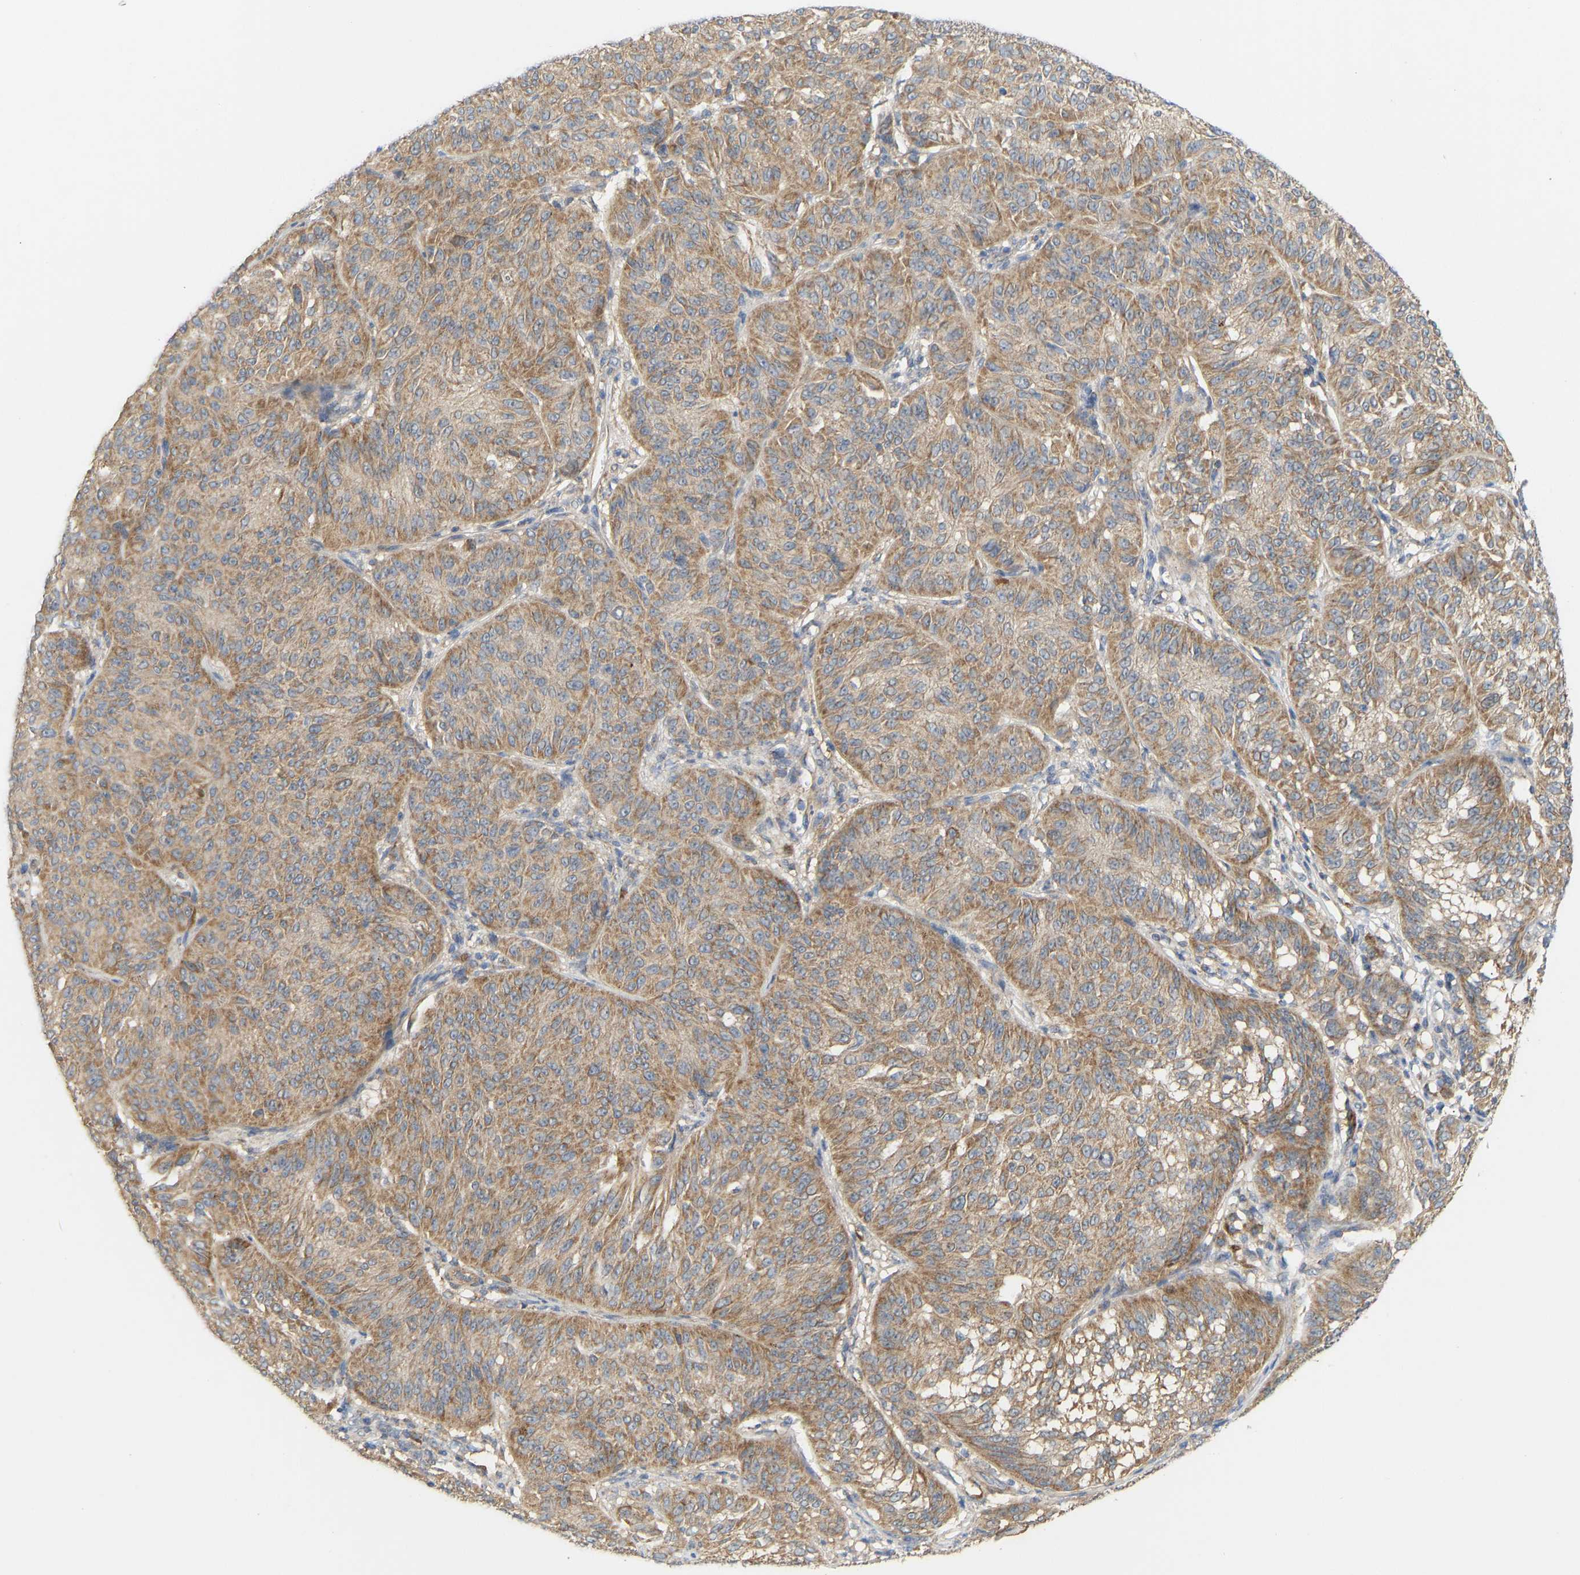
{"staining": {"intensity": "moderate", "quantity": ">75%", "location": "cytoplasmic/membranous"}, "tissue": "melanoma", "cell_type": "Tumor cells", "image_type": "cancer", "snomed": [{"axis": "morphology", "description": "Malignant melanoma, NOS"}, {"axis": "topography", "description": "Skin"}], "caption": "Protein analysis of melanoma tissue demonstrates moderate cytoplasmic/membranous positivity in approximately >75% of tumor cells.", "gene": "HACD2", "patient": {"sex": "female", "age": 72}}